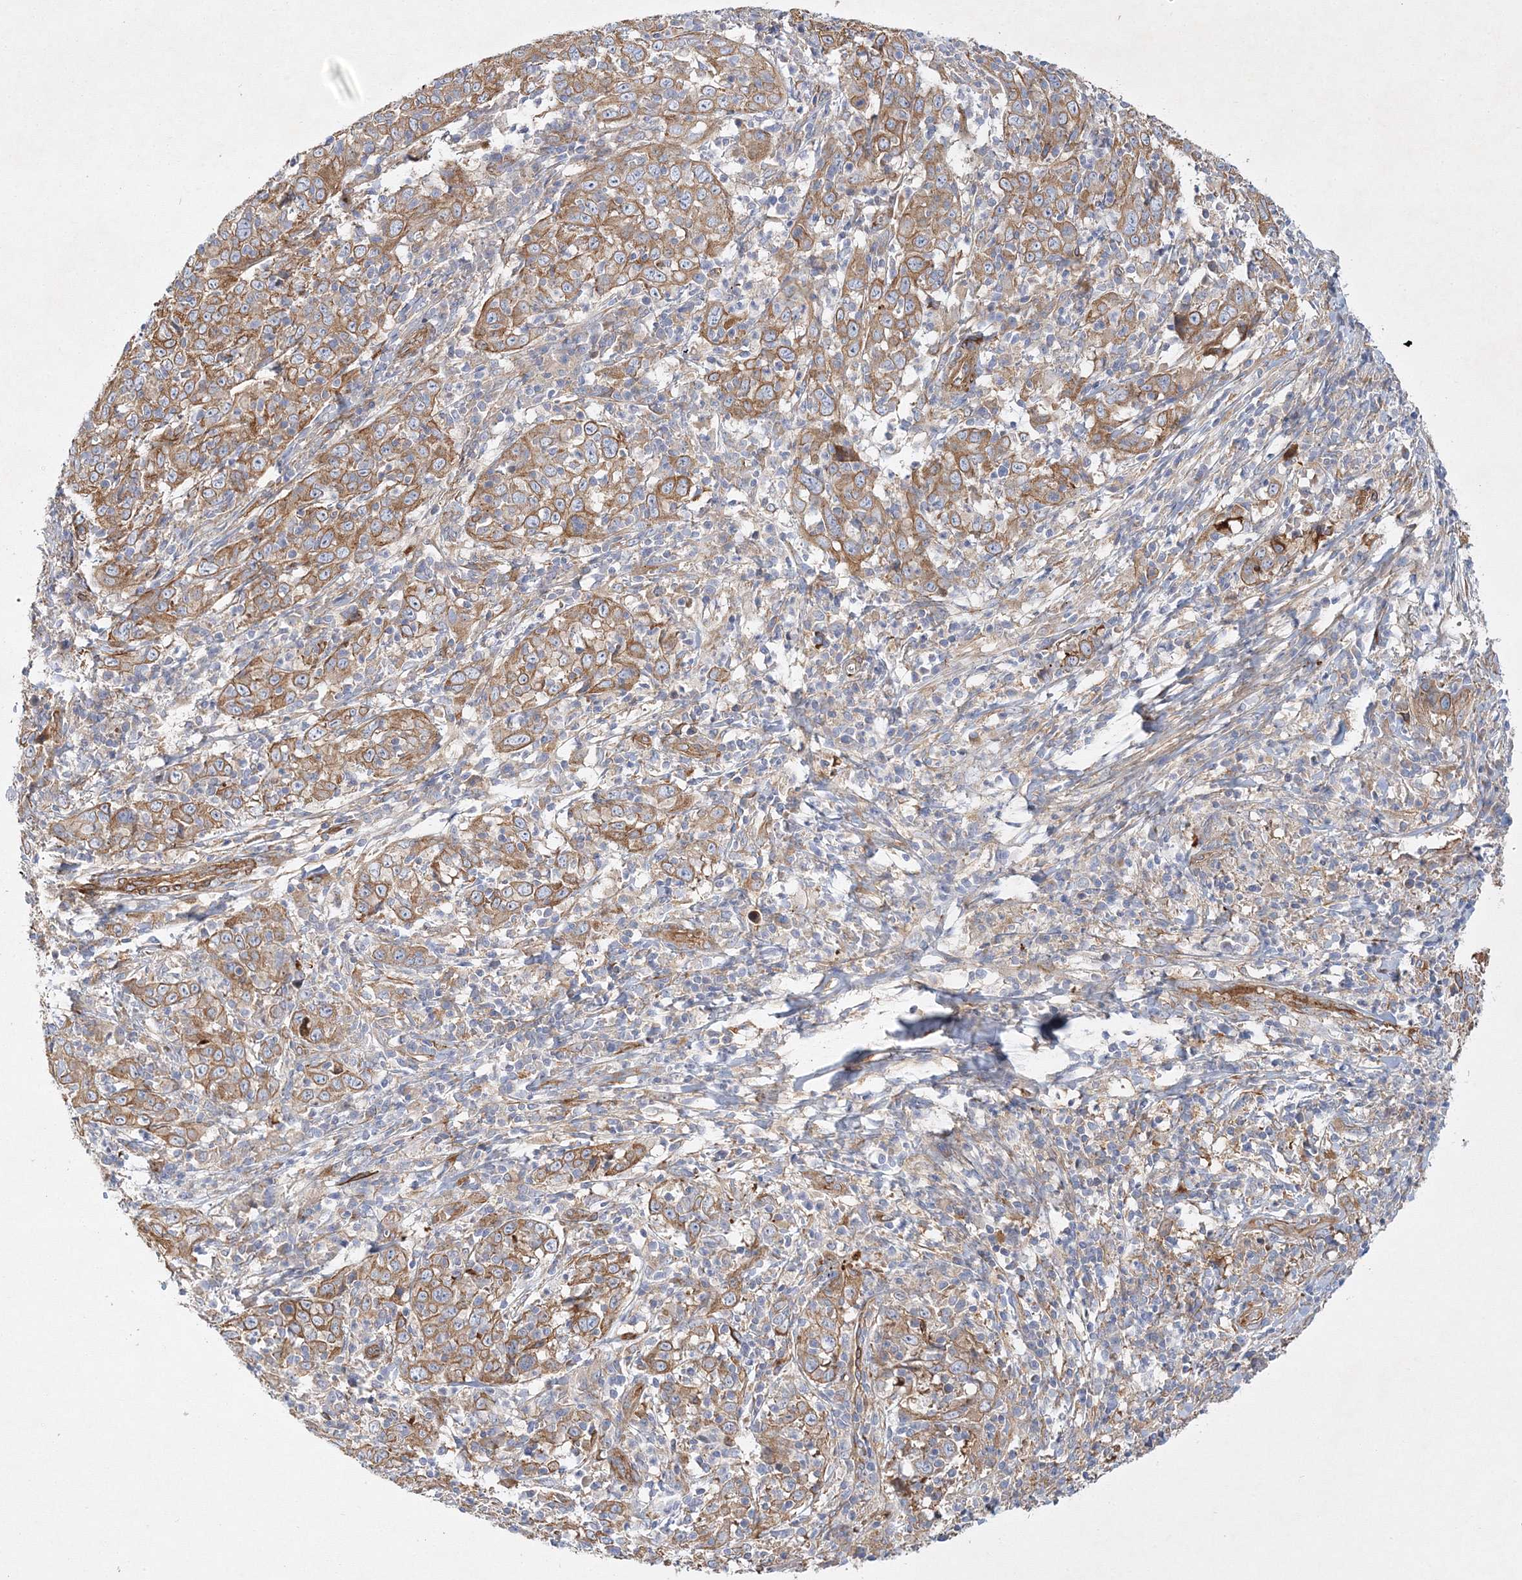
{"staining": {"intensity": "moderate", "quantity": ">75%", "location": "cytoplasmic/membranous"}, "tissue": "cervical cancer", "cell_type": "Tumor cells", "image_type": "cancer", "snomed": [{"axis": "morphology", "description": "Squamous cell carcinoma, NOS"}, {"axis": "topography", "description": "Cervix"}], "caption": "A high-resolution histopathology image shows immunohistochemistry (IHC) staining of cervical cancer, which shows moderate cytoplasmic/membranous staining in about >75% of tumor cells.", "gene": "ZFYVE16", "patient": {"sex": "female", "age": 46}}